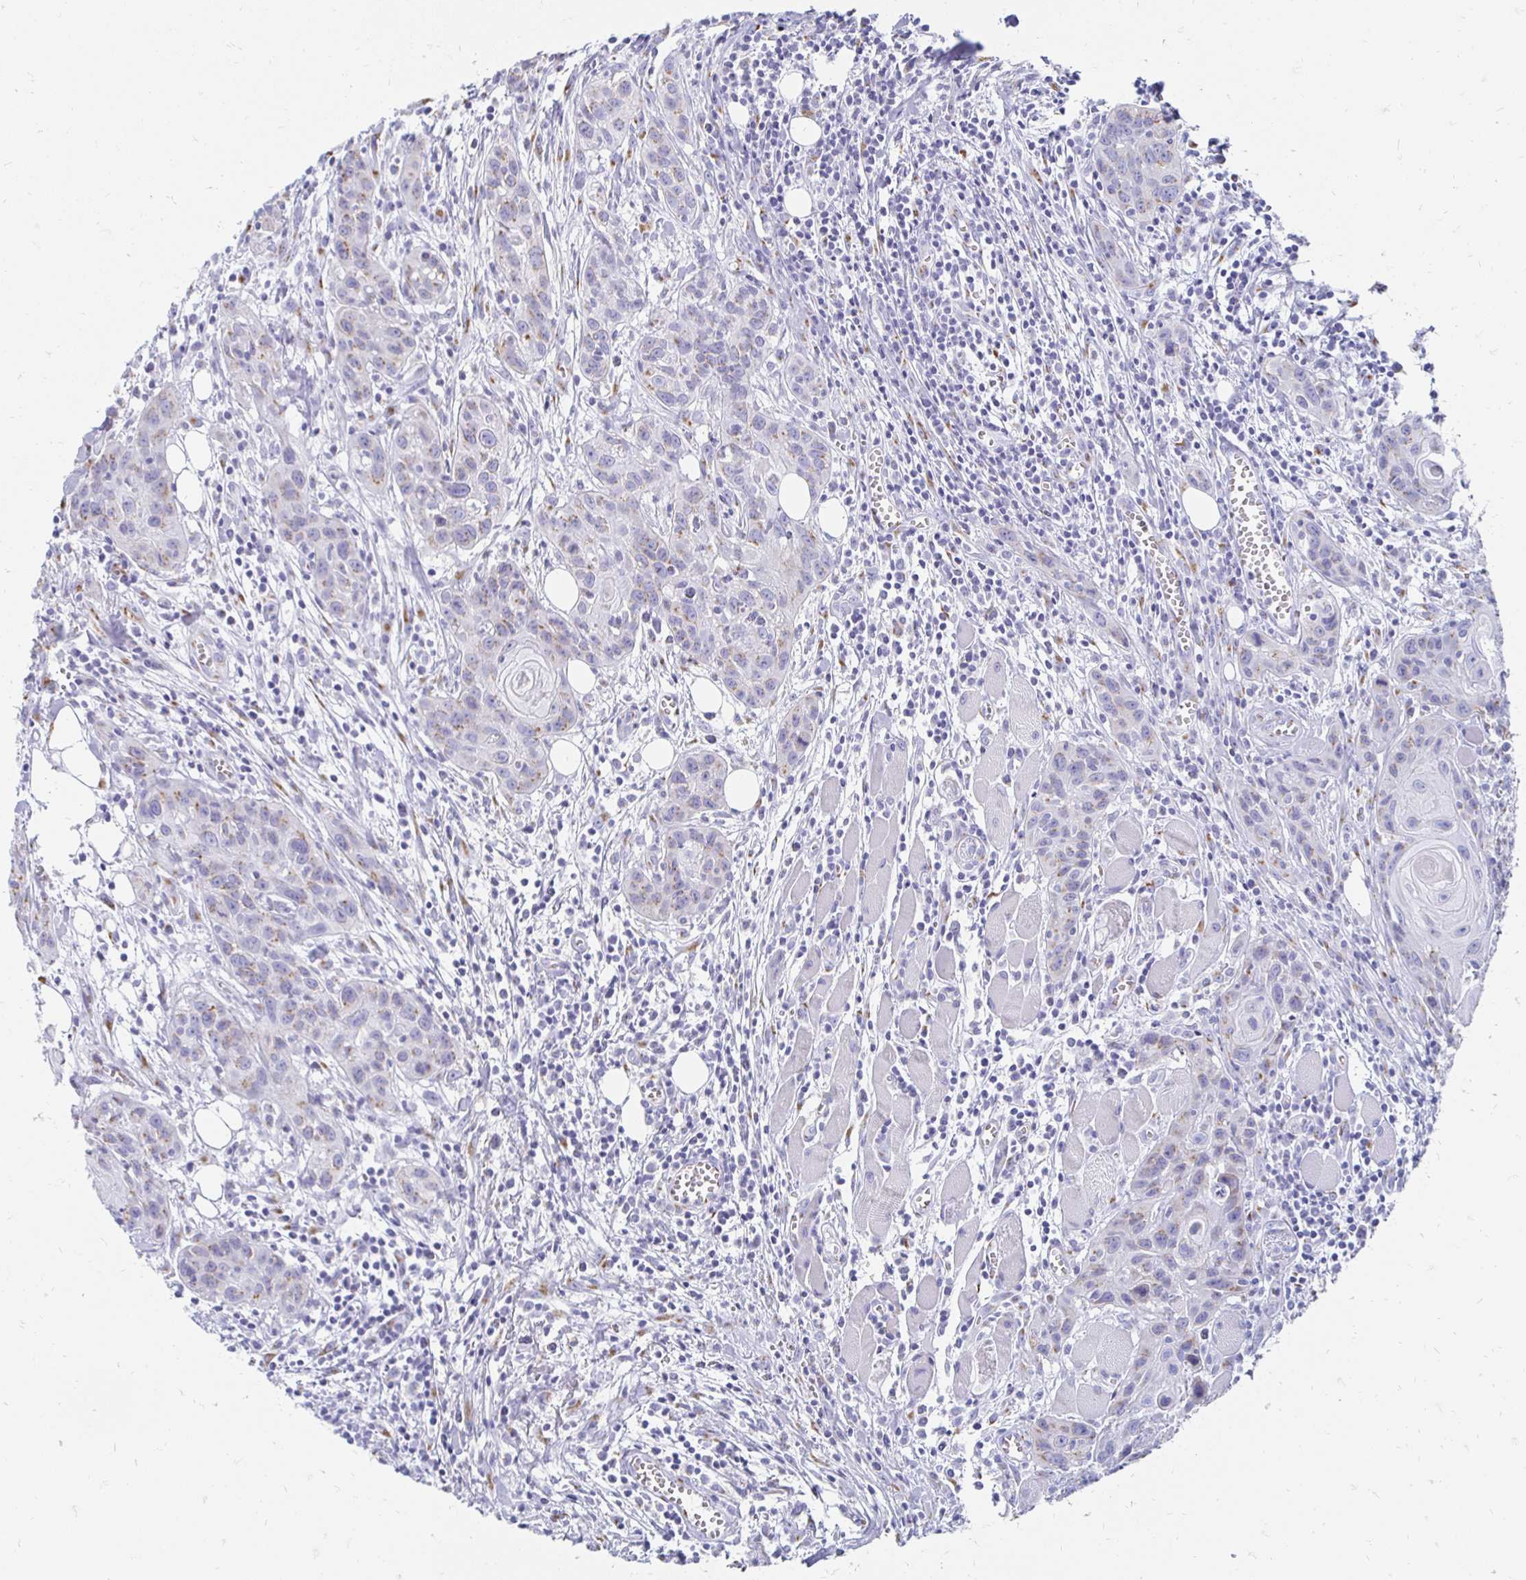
{"staining": {"intensity": "weak", "quantity": "<25%", "location": "cytoplasmic/membranous"}, "tissue": "head and neck cancer", "cell_type": "Tumor cells", "image_type": "cancer", "snomed": [{"axis": "morphology", "description": "Squamous cell carcinoma, NOS"}, {"axis": "topography", "description": "Oral tissue"}, {"axis": "topography", "description": "Head-Neck"}], "caption": "This image is of head and neck cancer (squamous cell carcinoma) stained with immunohistochemistry to label a protein in brown with the nuclei are counter-stained blue. There is no positivity in tumor cells.", "gene": "PAGE4", "patient": {"sex": "male", "age": 58}}